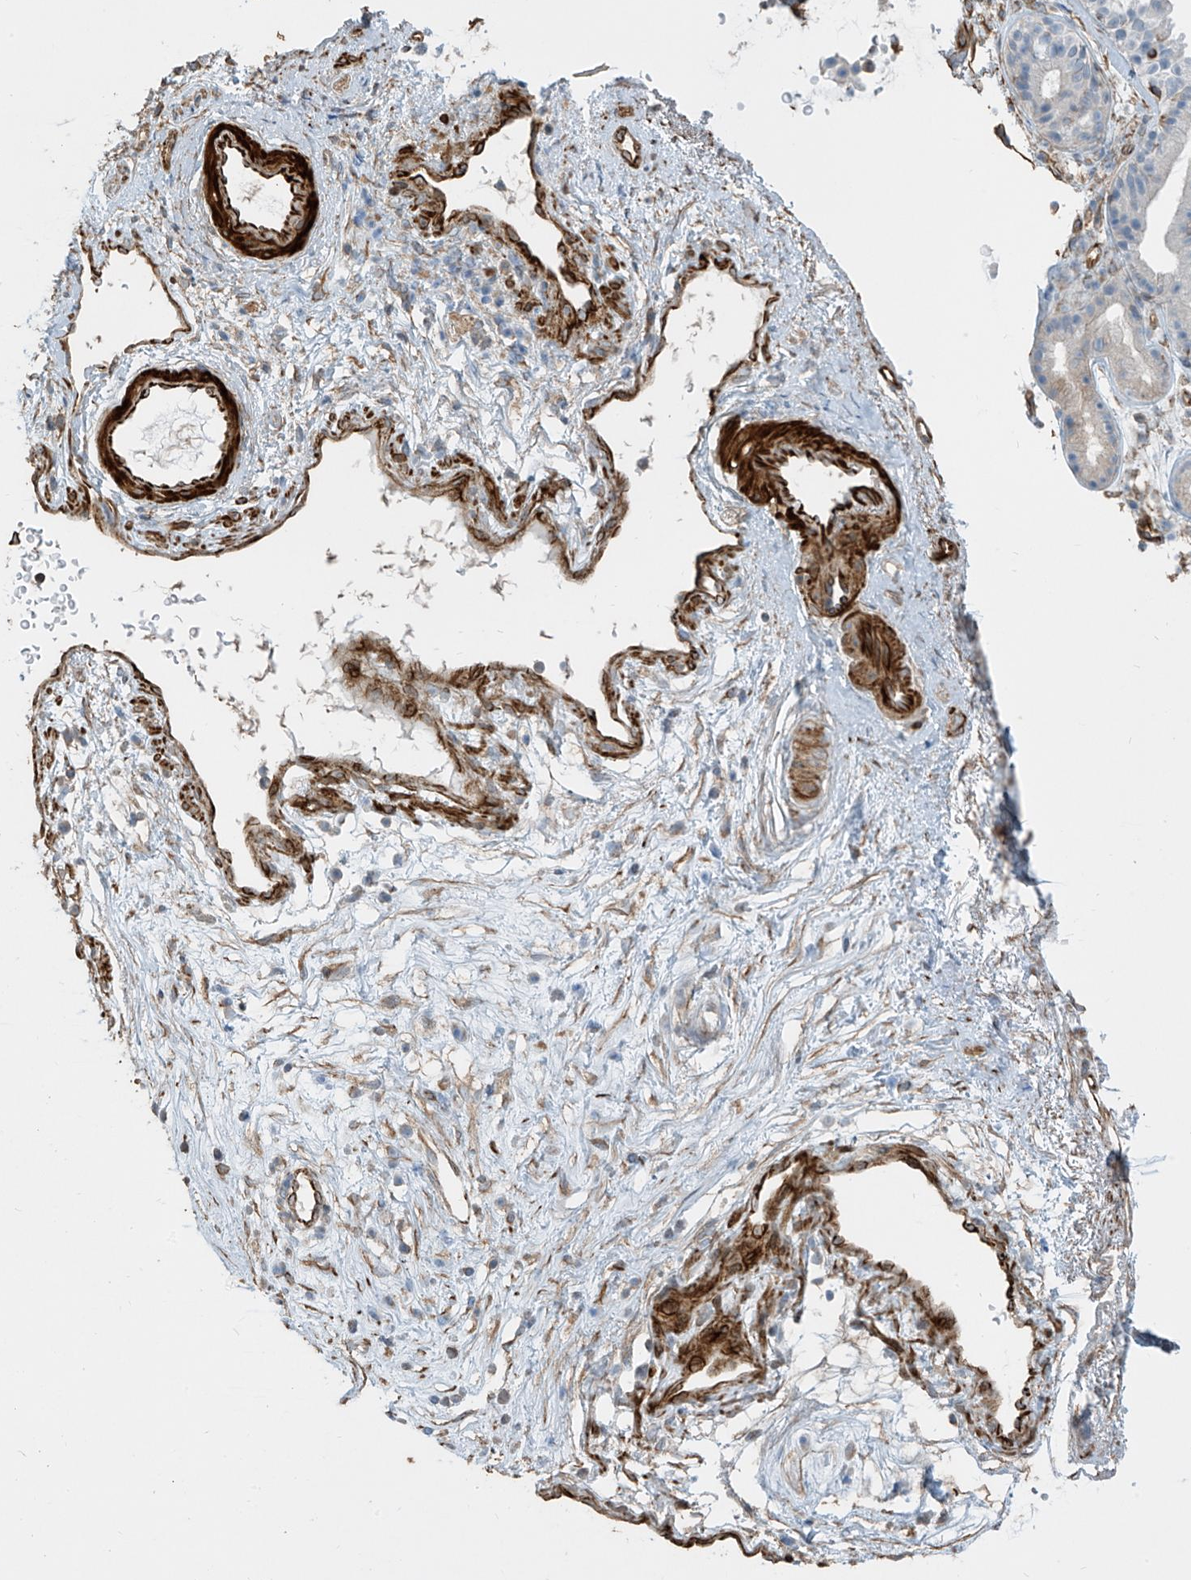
{"staining": {"intensity": "negative", "quantity": "none", "location": "none"}, "tissue": "nasopharynx", "cell_type": "Respiratory epithelial cells", "image_type": "normal", "snomed": [{"axis": "morphology", "description": "Normal tissue, NOS"}, {"axis": "morphology", "description": "Inflammation, NOS"}, {"axis": "morphology", "description": "Malignant melanoma, Metastatic site"}, {"axis": "topography", "description": "Nasopharynx"}], "caption": "Unremarkable nasopharynx was stained to show a protein in brown. There is no significant positivity in respiratory epithelial cells.", "gene": "SH3BGRL3", "patient": {"sex": "male", "age": 70}}